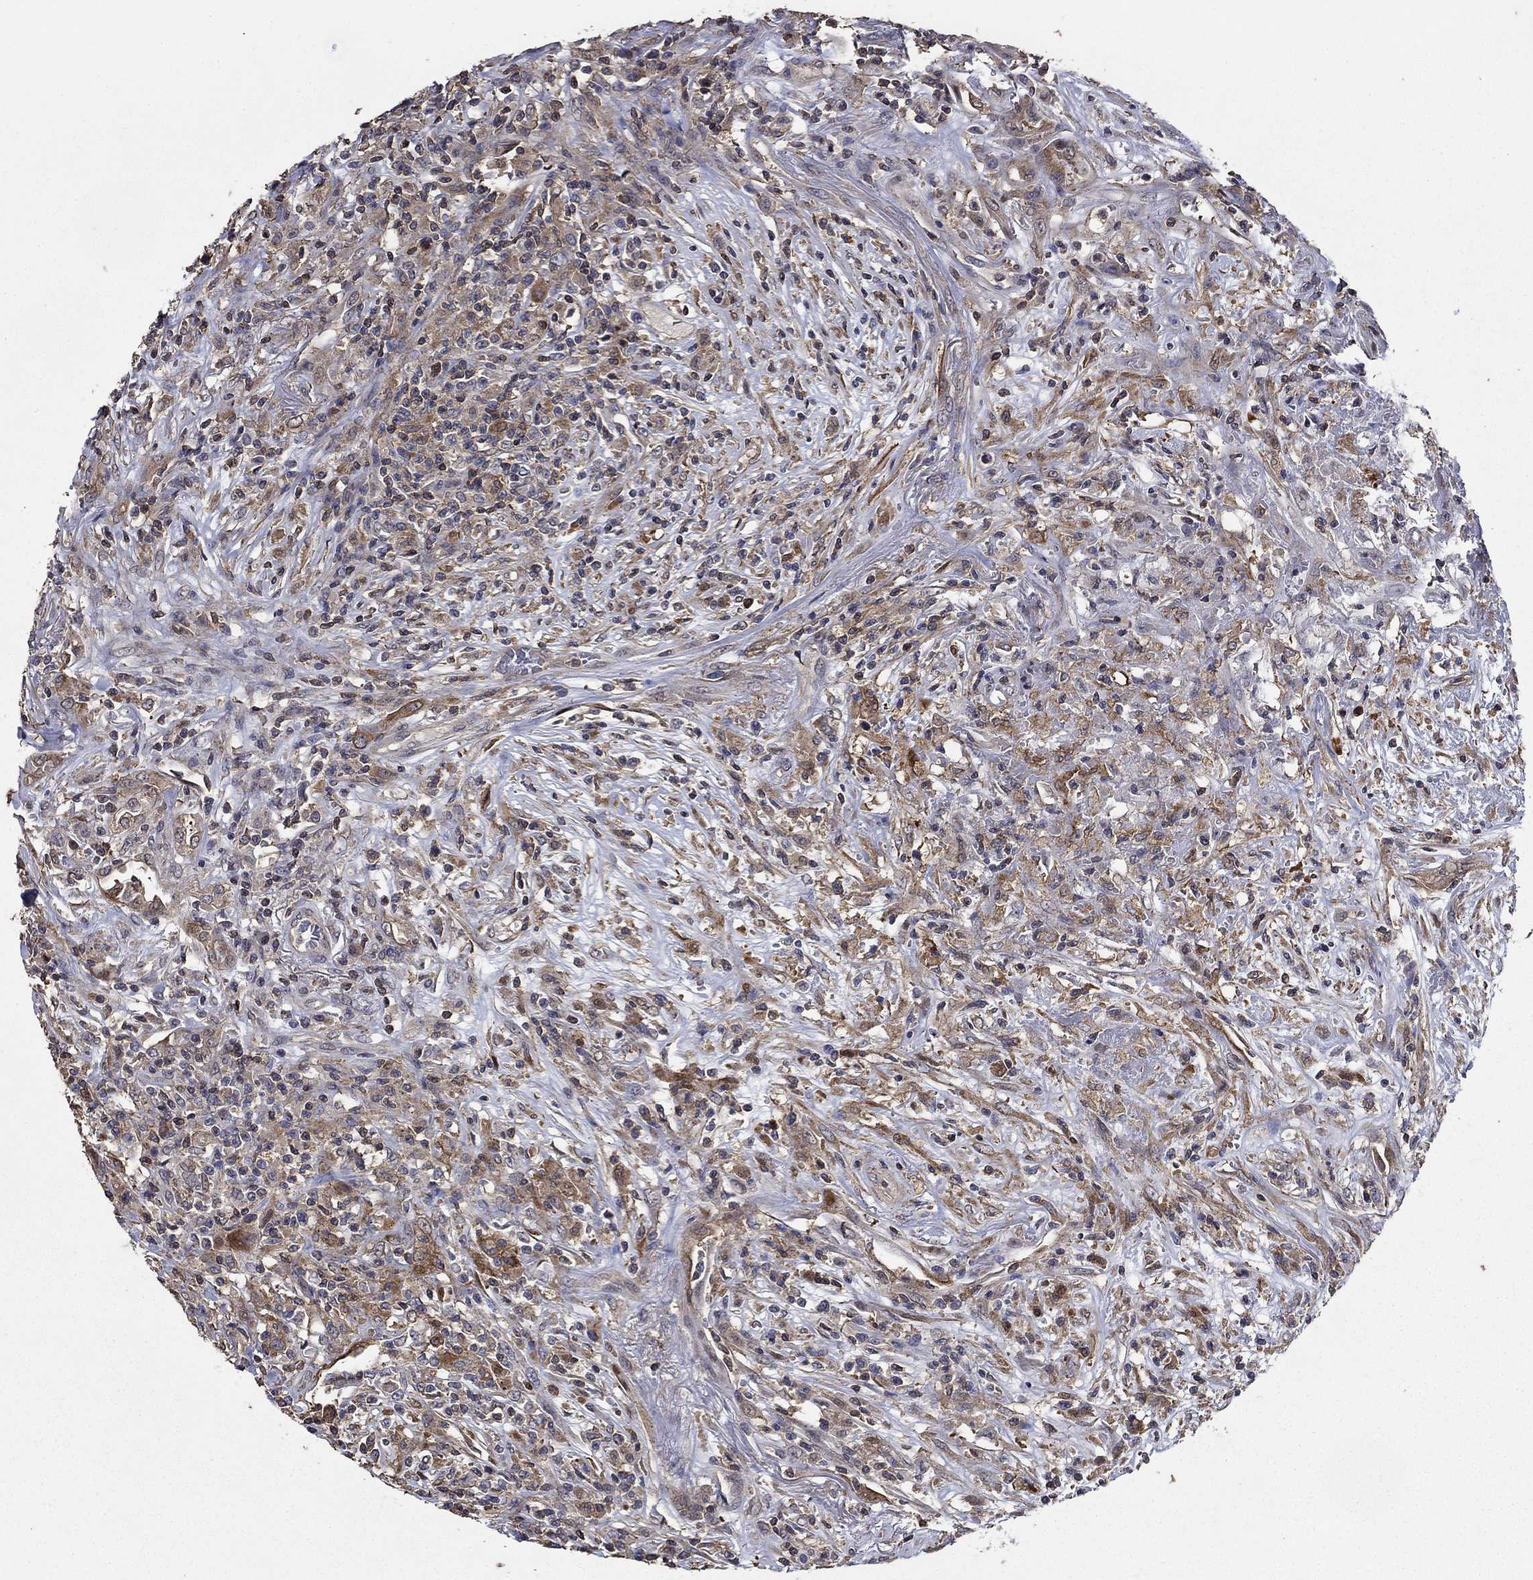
{"staining": {"intensity": "weak", "quantity": "25%-75%", "location": "cytoplasmic/membranous"}, "tissue": "lymphoma", "cell_type": "Tumor cells", "image_type": "cancer", "snomed": [{"axis": "morphology", "description": "Malignant lymphoma, non-Hodgkin's type, High grade"}, {"axis": "topography", "description": "Lung"}], "caption": "Lymphoma stained with a brown dye shows weak cytoplasmic/membranous positive positivity in approximately 25%-75% of tumor cells.", "gene": "DVL1", "patient": {"sex": "male", "age": 79}}